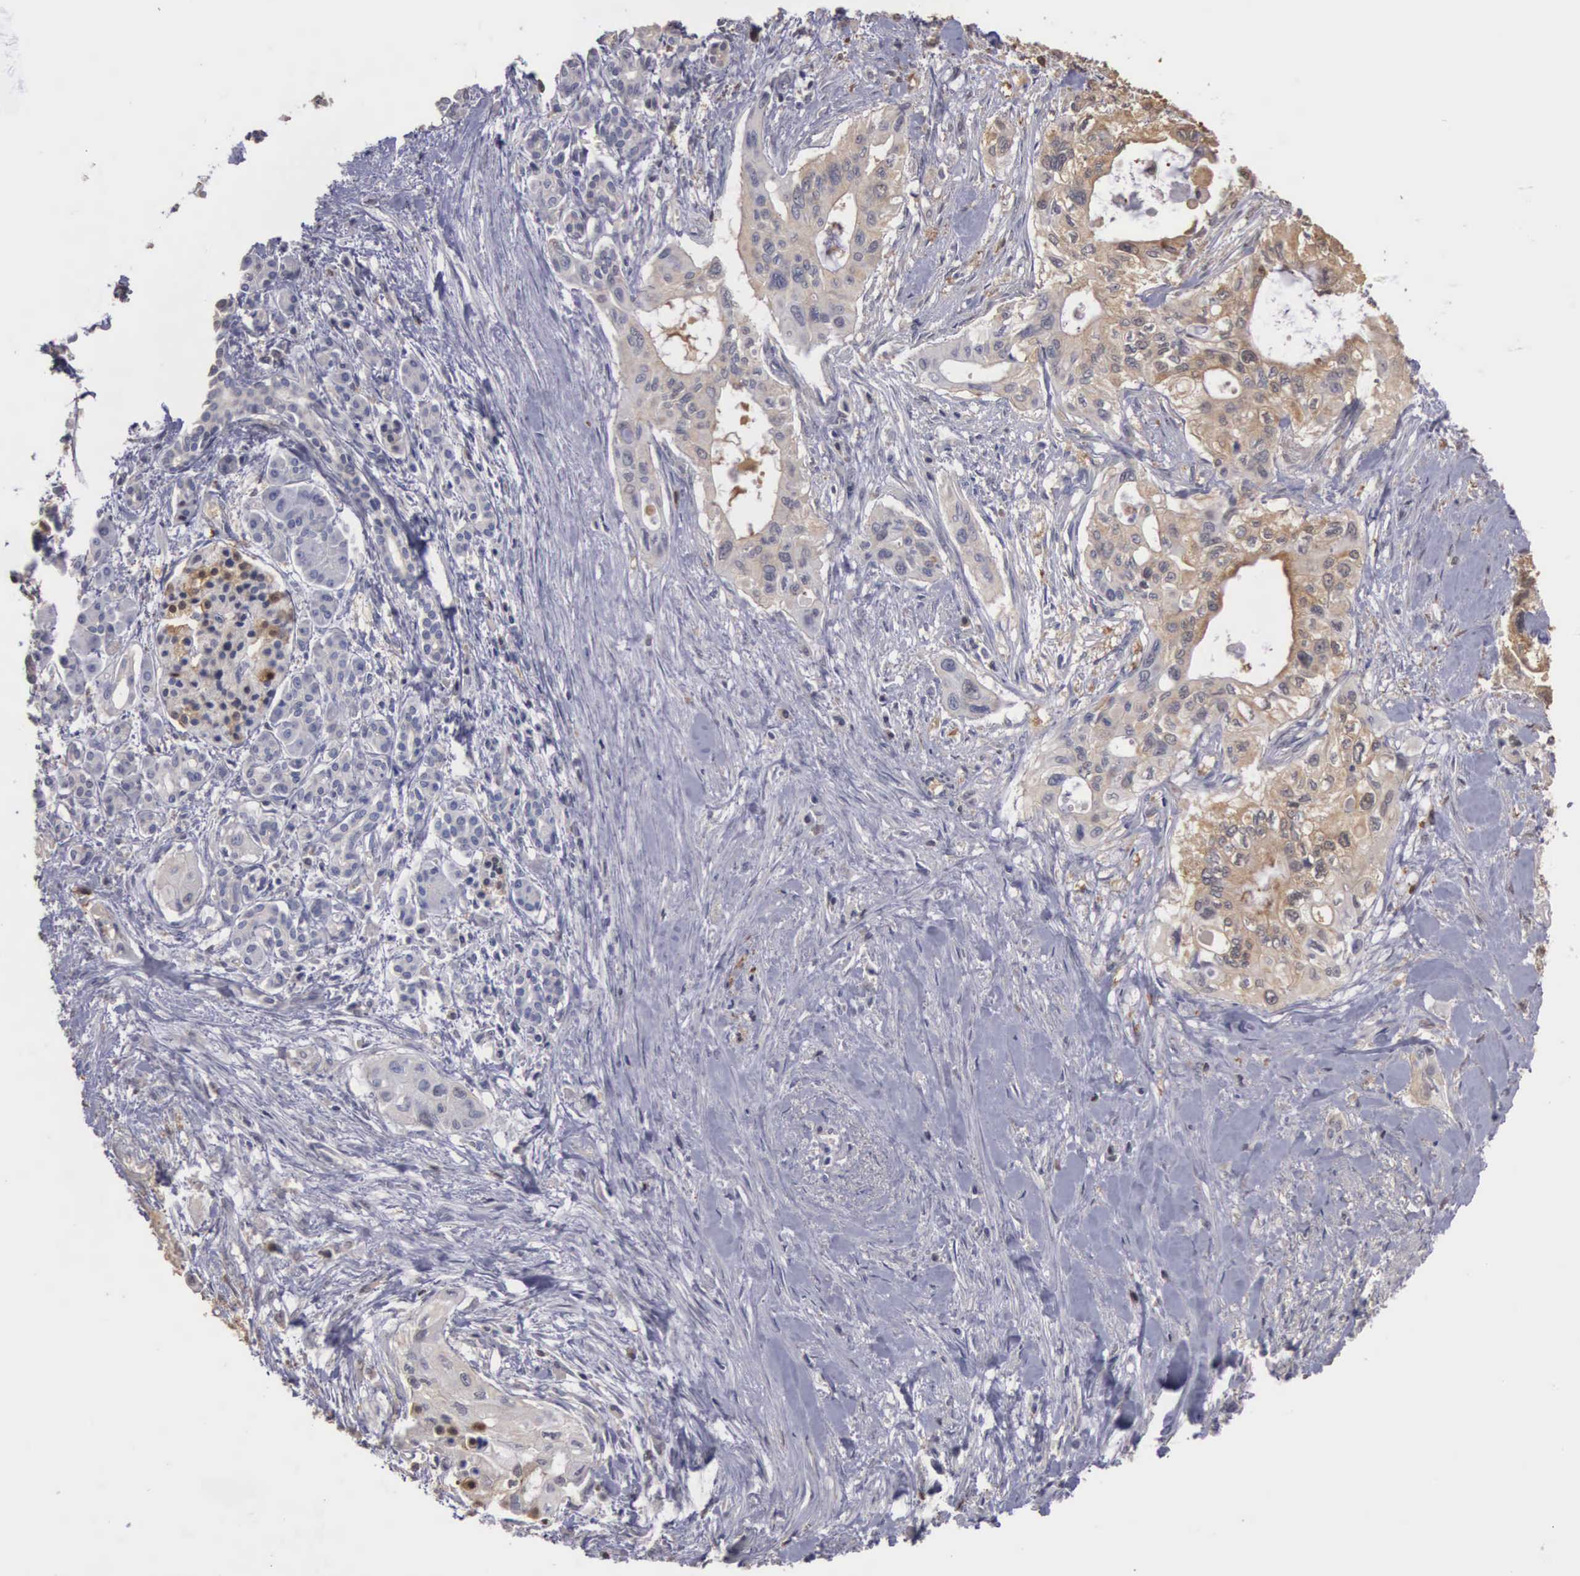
{"staining": {"intensity": "moderate", "quantity": "25%-75%", "location": "cytoplasmic/membranous"}, "tissue": "pancreatic cancer", "cell_type": "Tumor cells", "image_type": "cancer", "snomed": [{"axis": "morphology", "description": "Adenocarcinoma, NOS"}, {"axis": "topography", "description": "Pancreas"}], "caption": "Immunohistochemistry micrograph of neoplastic tissue: adenocarcinoma (pancreatic) stained using IHC reveals medium levels of moderate protein expression localized specifically in the cytoplasmic/membranous of tumor cells, appearing as a cytoplasmic/membranous brown color.", "gene": "ENO3", "patient": {"sex": "male", "age": 77}}